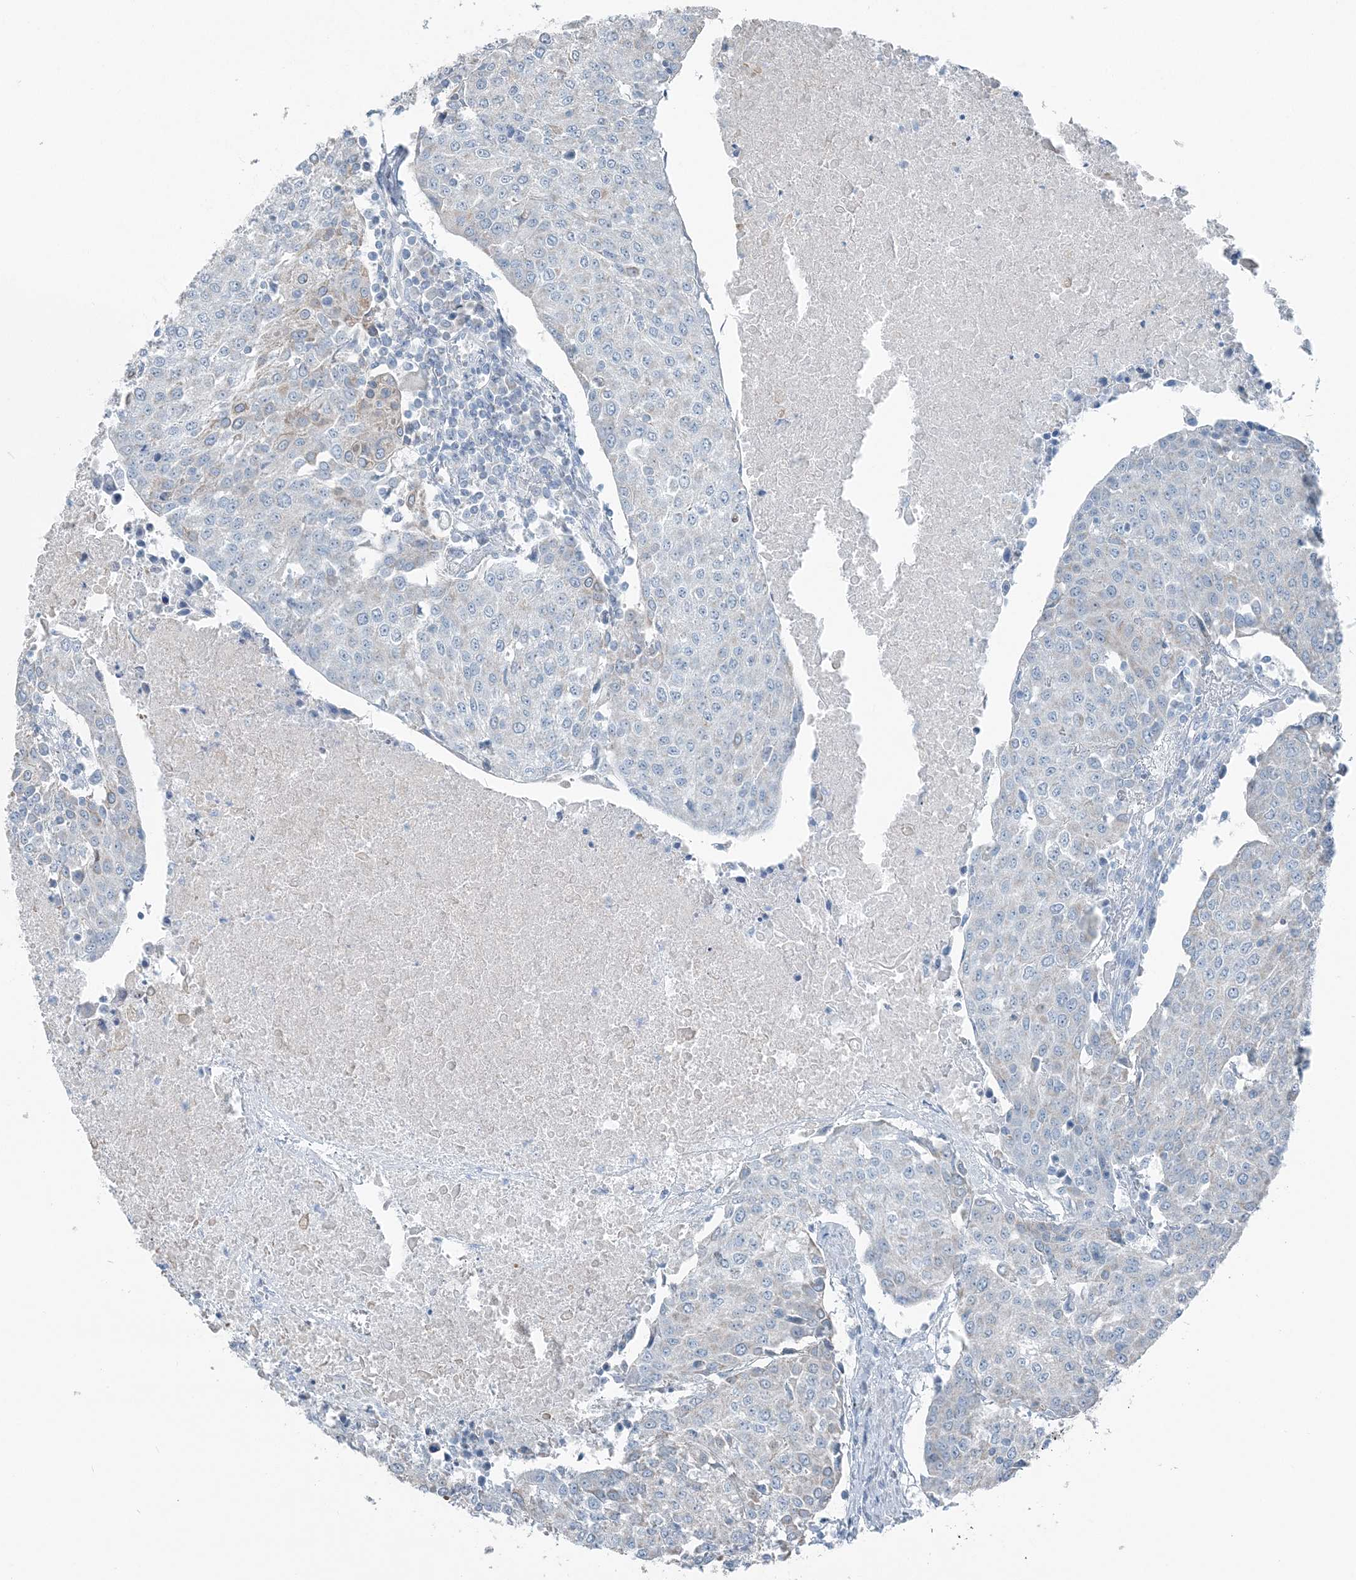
{"staining": {"intensity": "negative", "quantity": "none", "location": "none"}, "tissue": "urothelial cancer", "cell_type": "Tumor cells", "image_type": "cancer", "snomed": [{"axis": "morphology", "description": "Urothelial carcinoma, High grade"}, {"axis": "topography", "description": "Urinary bladder"}], "caption": "Tumor cells show no significant protein expression in high-grade urothelial carcinoma.", "gene": "SUCLG1", "patient": {"sex": "female", "age": 85}}